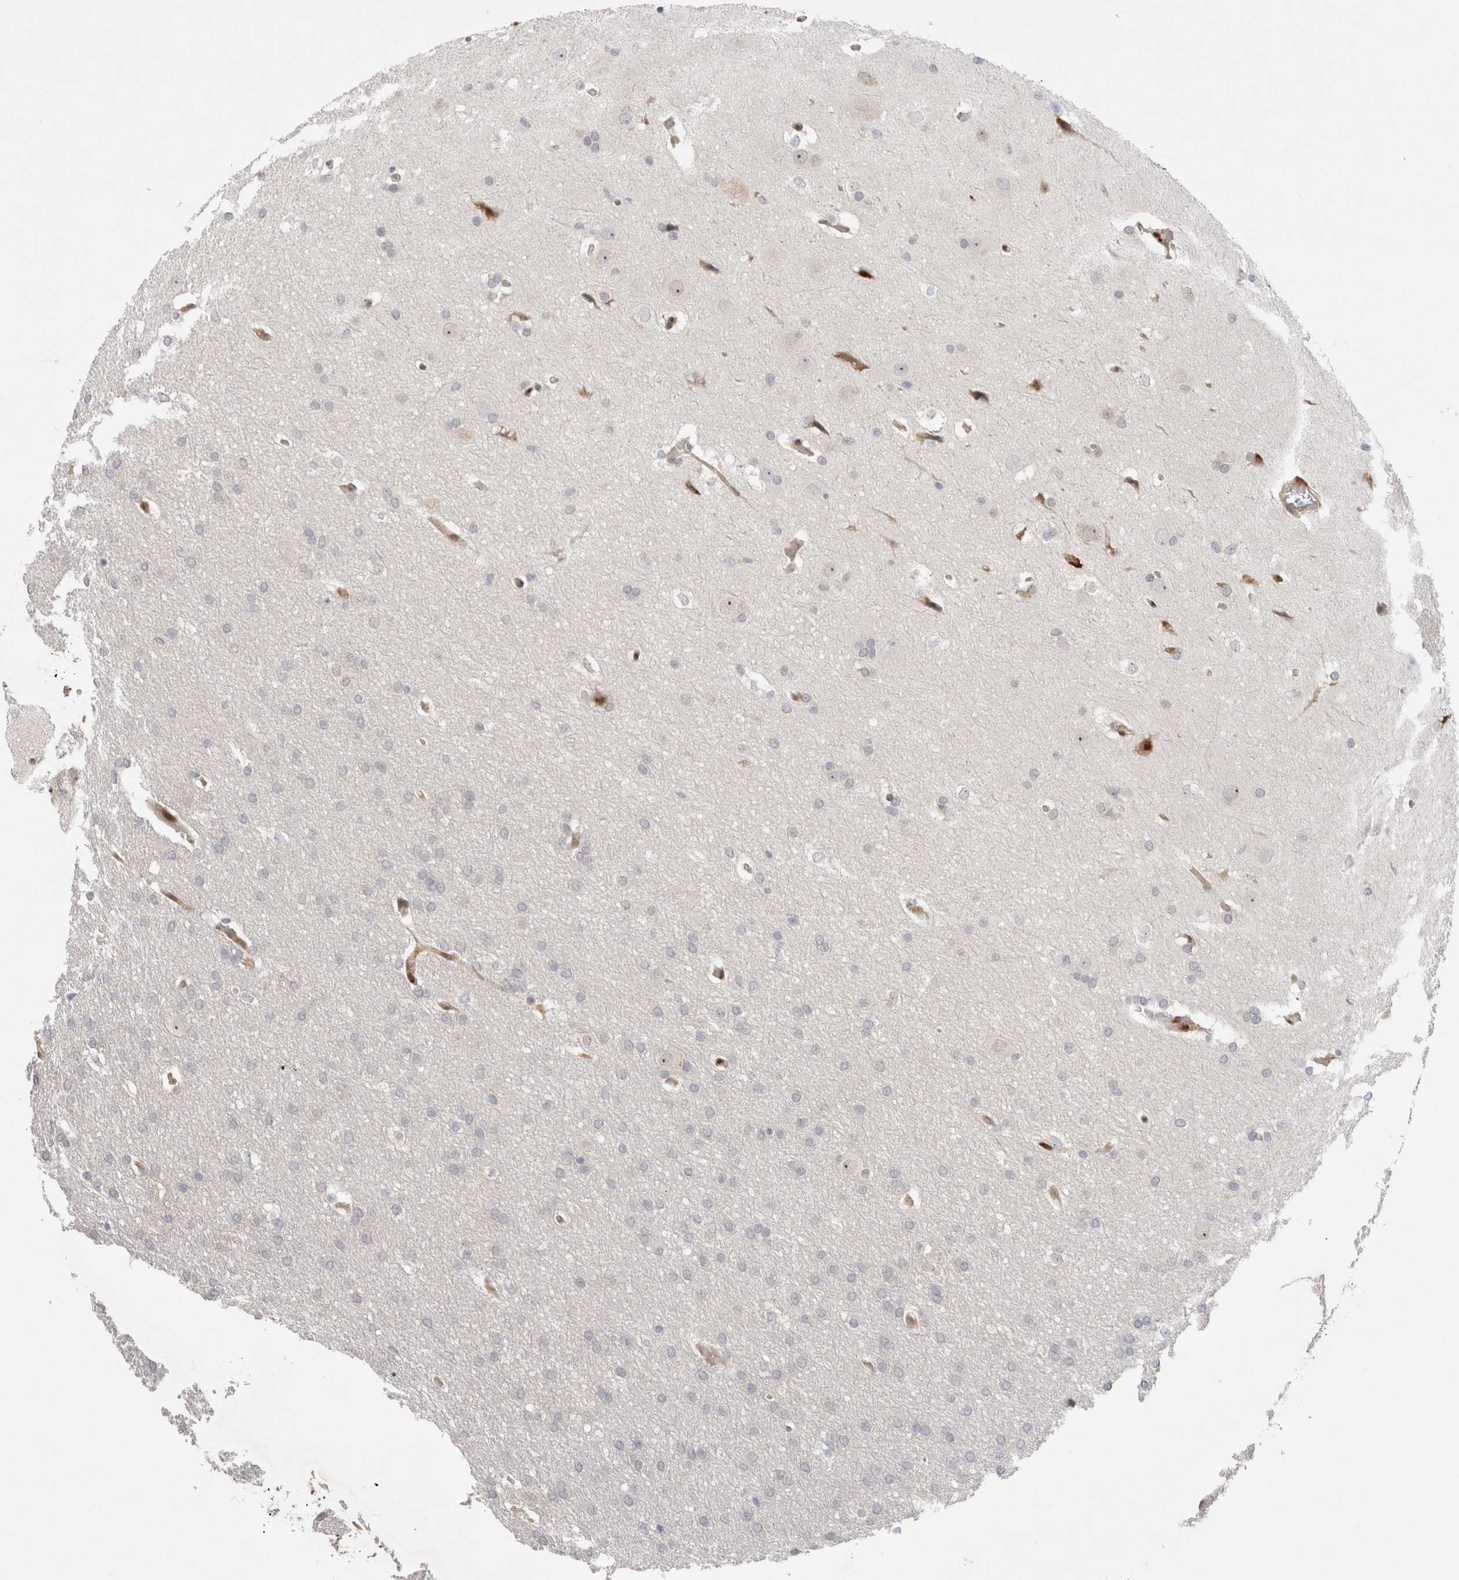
{"staining": {"intensity": "negative", "quantity": "none", "location": "none"}, "tissue": "glioma", "cell_type": "Tumor cells", "image_type": "cancer", "snomed": [{"axis": "morphology", "description": "Glioma, malignant, Low grade"}, {"axis": "topography", "description": "Brain"}], "caption": "The IHC photomicrograph has no significant expression in tumor cells of glioma tissue.", "gene": "TCF4", "patient": {"sex": "female", "age": 37}}